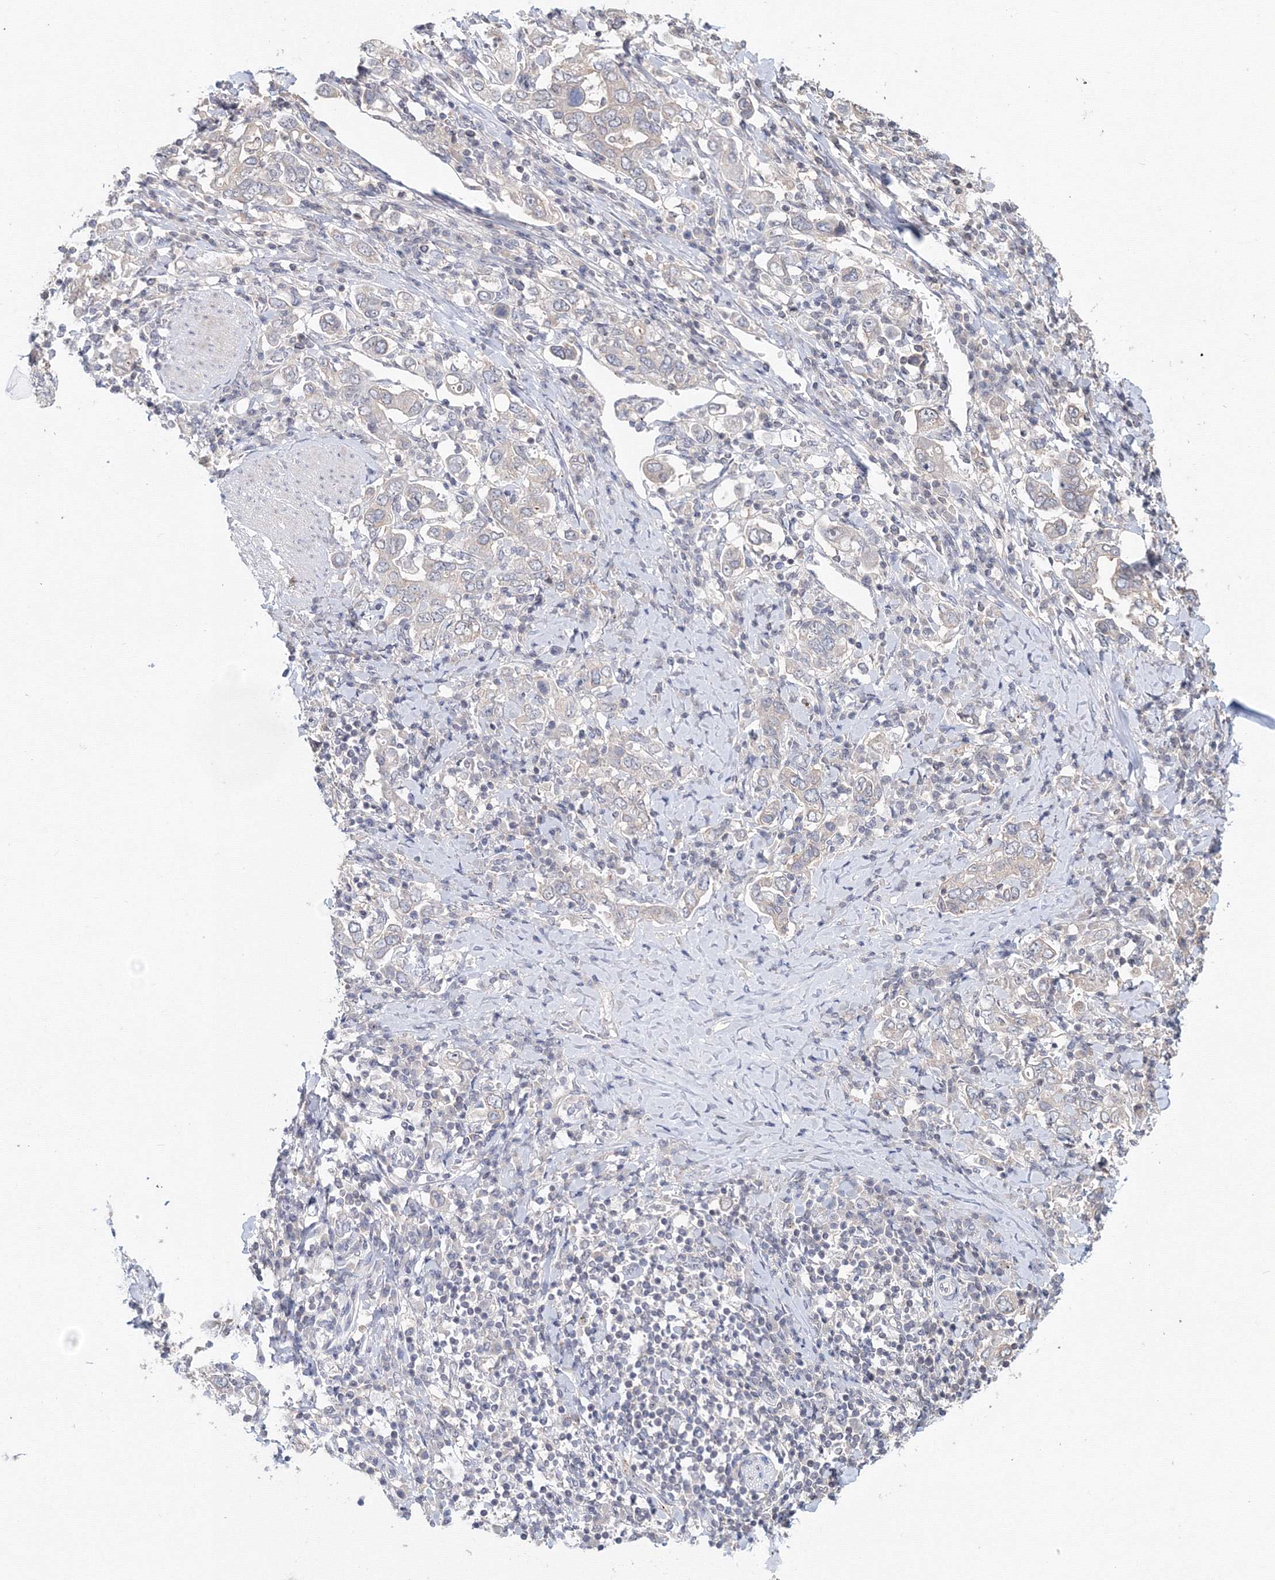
{"staining": {"intensity": "negative", "quantity": "none", "location": "none"}, "tissue": "stomach cancer", "cell_type": "Tumor cells", "image_type": "cancer", "snomed": [{"axis": "morphology", "description": "Adenocarcinoma, NOS"}, {"axis": "topography", "description": "Stomach, upper"}], "caption": "High magnification brightfield microscopy of stomach cancer stained with DAB (brown) and counterstained with hematoxylin (blue): tumor cells show no significant staining.", "gene": "SLC7A7", "patient": {"sex": "male", "age": 62}}